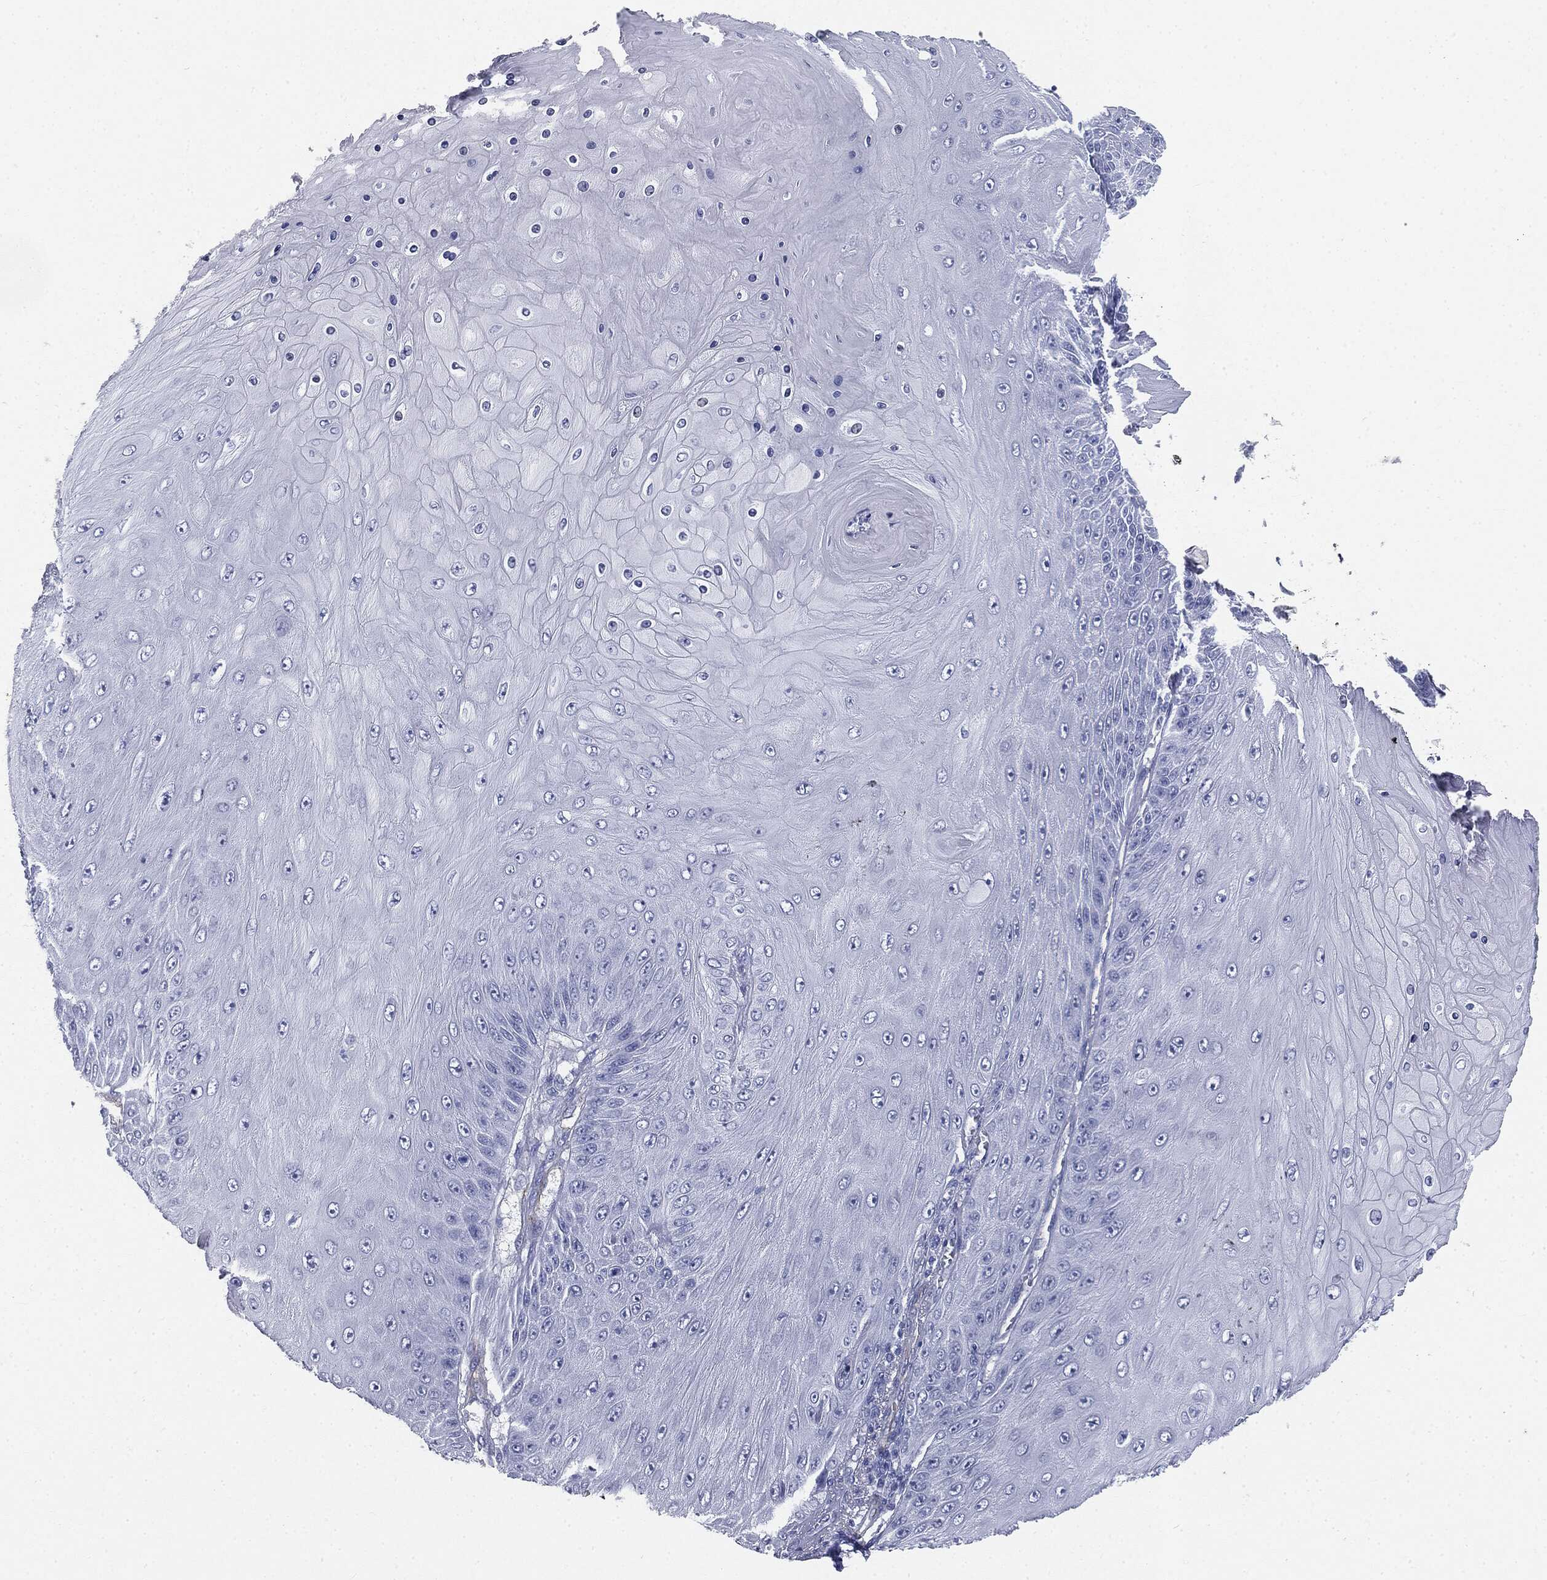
{"staining": {"intensity": "negative", "quantity": "none", "location": "none"}, "tissue": "skin cancer", "cell_type": "Tumor cells", "image_type": "cancer", "snomed": [{"axis": "morphology", "description": "Squamous cell carcinoma, NOS"}, {"axis": "topography", "description": "Skin"}], "caption": "Human squamous cell carcinoma (skin) stained for a protein using immunohistochemistry (IHC) displays no staining in tumor cells.", "gene": "MUC5AC", "patient": {"sex": "male", "age": 62}}